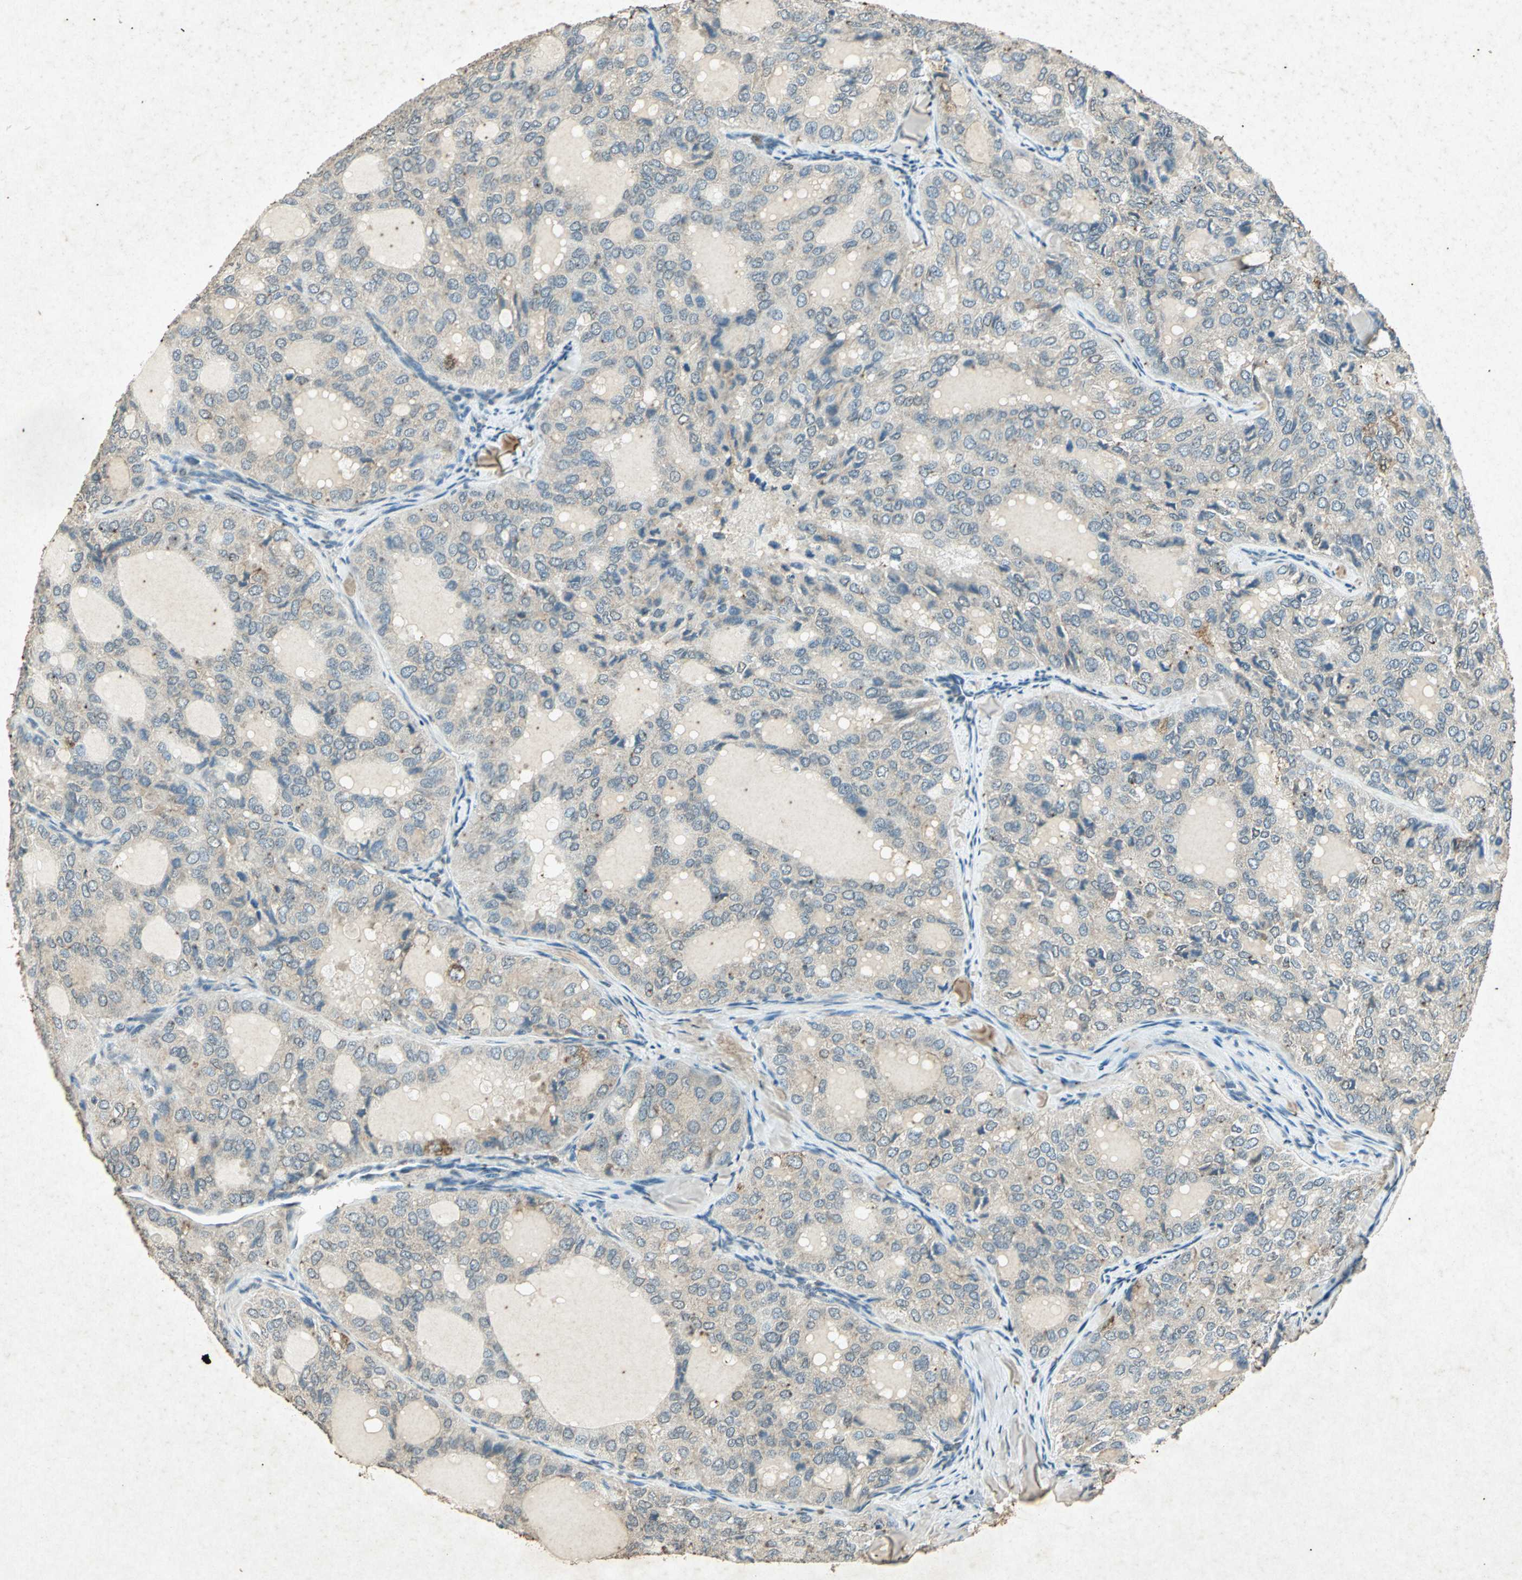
{"staining": {"intensity": "weak", "quantity": "<25%", "location": "cytoplasmic/membranous"}, "tissue": "thyroid cancer", "cell_type": "Tumor cells", "image_type": "cancer", "snomed": [{"axis": "morphology", "description": "Follicular adenoma carcinoma, NOS"}, {"axis": "topography", "description": "Thyroid gland"}], "caption": "Immunohistochemistry micrograph of neoplastic tissue: follicular adenoma carcinoma (thyroid) stained with DAB (3,3'-diaminobenzidine) exhibits no significant protein staining in tumor cells. (Brightfield microscopy of DAB immunohistochemistry (IHC) at high magnification).", "gene": "PSEN1", "patient": {"sex": "male", "age": 75}}